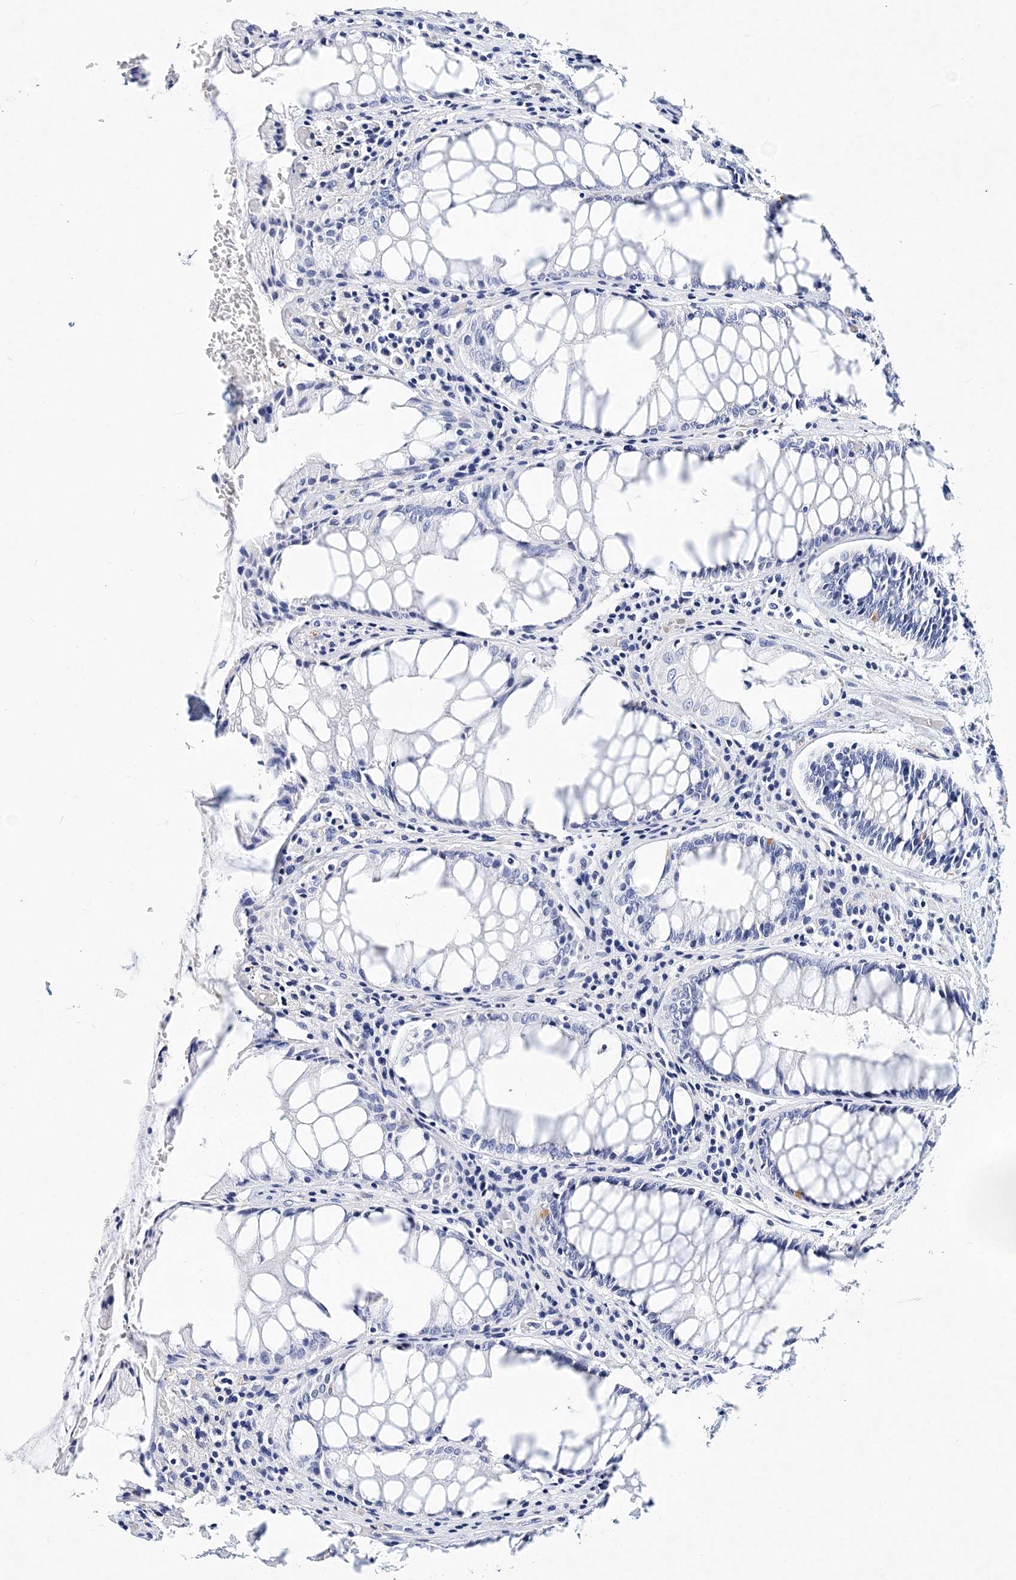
{"staining": {"intensity": "negative", "quantity": "none", "location": "none"}, "tissue": "rectum", "cell_type": "Glandular cells", "image_type": "normal", "snomed": [{"axis": "morphology", "description": "Normal tissue, NOS"}, {"axis": "topography", "description": "Rectum"}], "caption": "The immunohistochemistry (IHC) photomicrograph has no significant positivity in glandular cells of rectum. Nuclei are stained in blue.", "gene": "ITGA2B", "patient": {"sex": "male", "age": 64}}